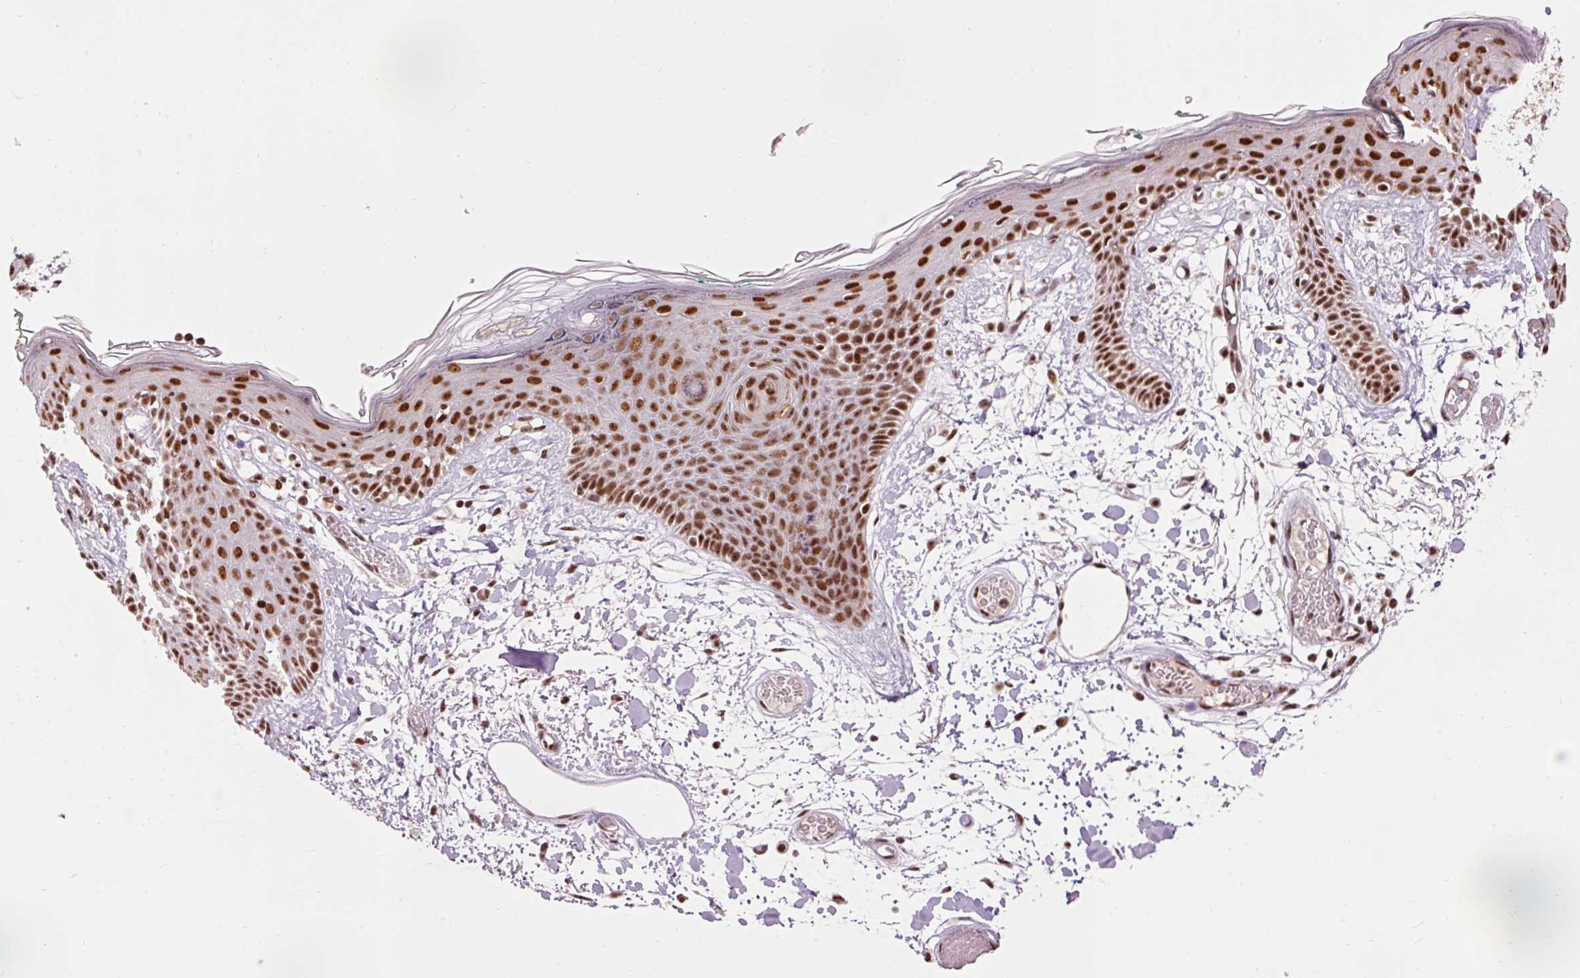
{"staining": {"intensity": "strong", "quantity": ">75%", "location": "nuclear"}, "tissue": "skin", "cell_type": "Fibroblasts", "image_type": "normal", "snomed": [{"axis": "morphology", "description": "Normal tissue, NOS"}, {"axis": "topography", "description": "Skin"}], "caption": "This image exhibits immunohistochemistry (IHC) staining of normal skin, with high strong nuclear staining in about >75% of fibroblasts.", "gene": "ZBTB44", "patient": {"sex": "male", "age": 79}}